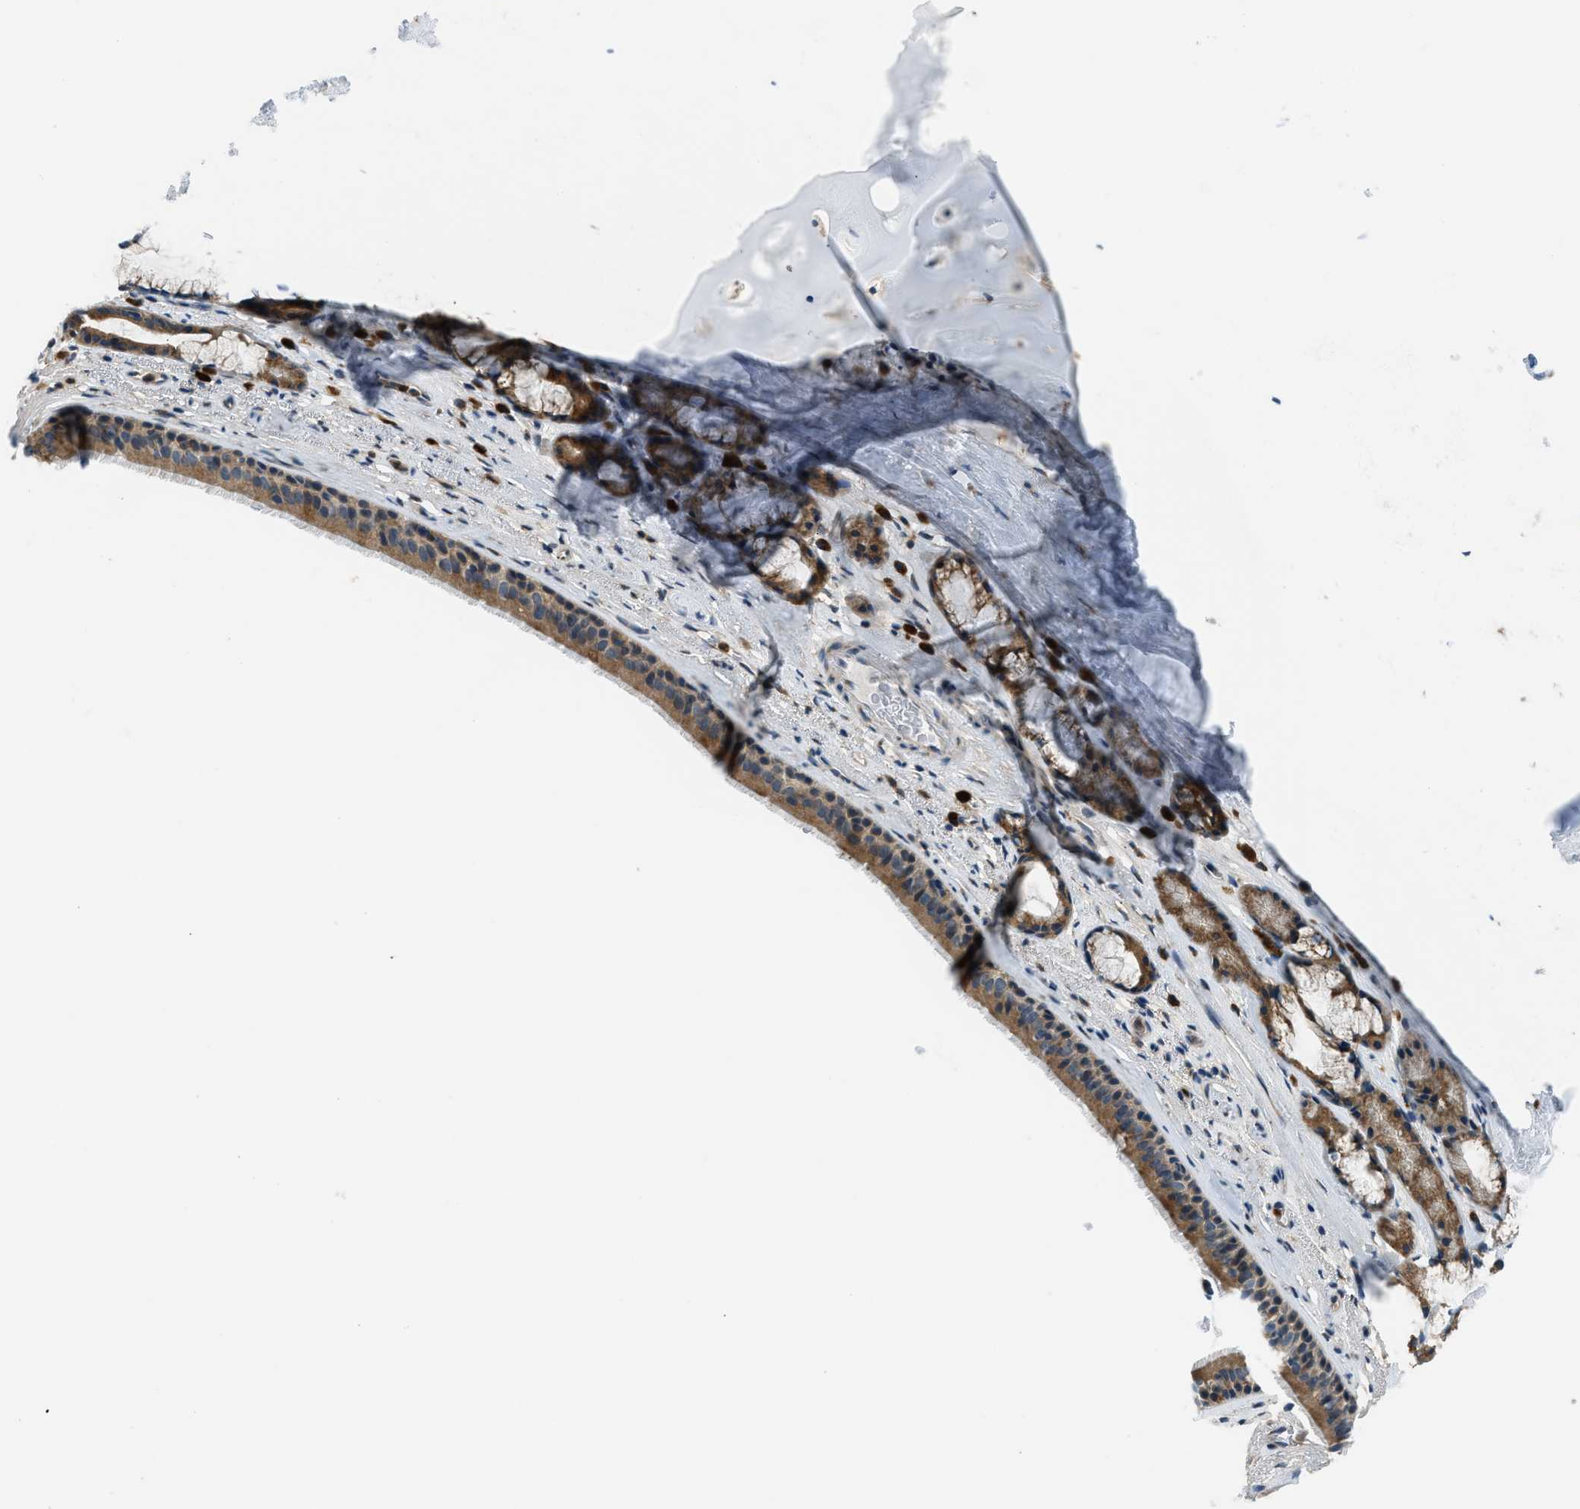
{"staining": {"intensity": "moderate", "quantity": ">75%", "location": "cytoplasmic/membranous"}, "tissue": "bronchus", "cell_type": "Respiratory epithelial cells", "image_type": "normal", "snomed": [{"axis": "morphology", "description": "Normal tissue, NOS"}, {"axis": "topography", "description": "Cartilage tissue"}], "caption": "Unremarkable bronchus displays moderate cytoplasmic/membranous staining in about >75% of respiratory epithelial cells The staining was performed using DAB to visualize the protein expression in brown, while the nuclei were stained in blue with hematoxylin (Magnification: 20x)..", "gene": "EDARADD", "patient": {"sex": "female", "age": 63}}